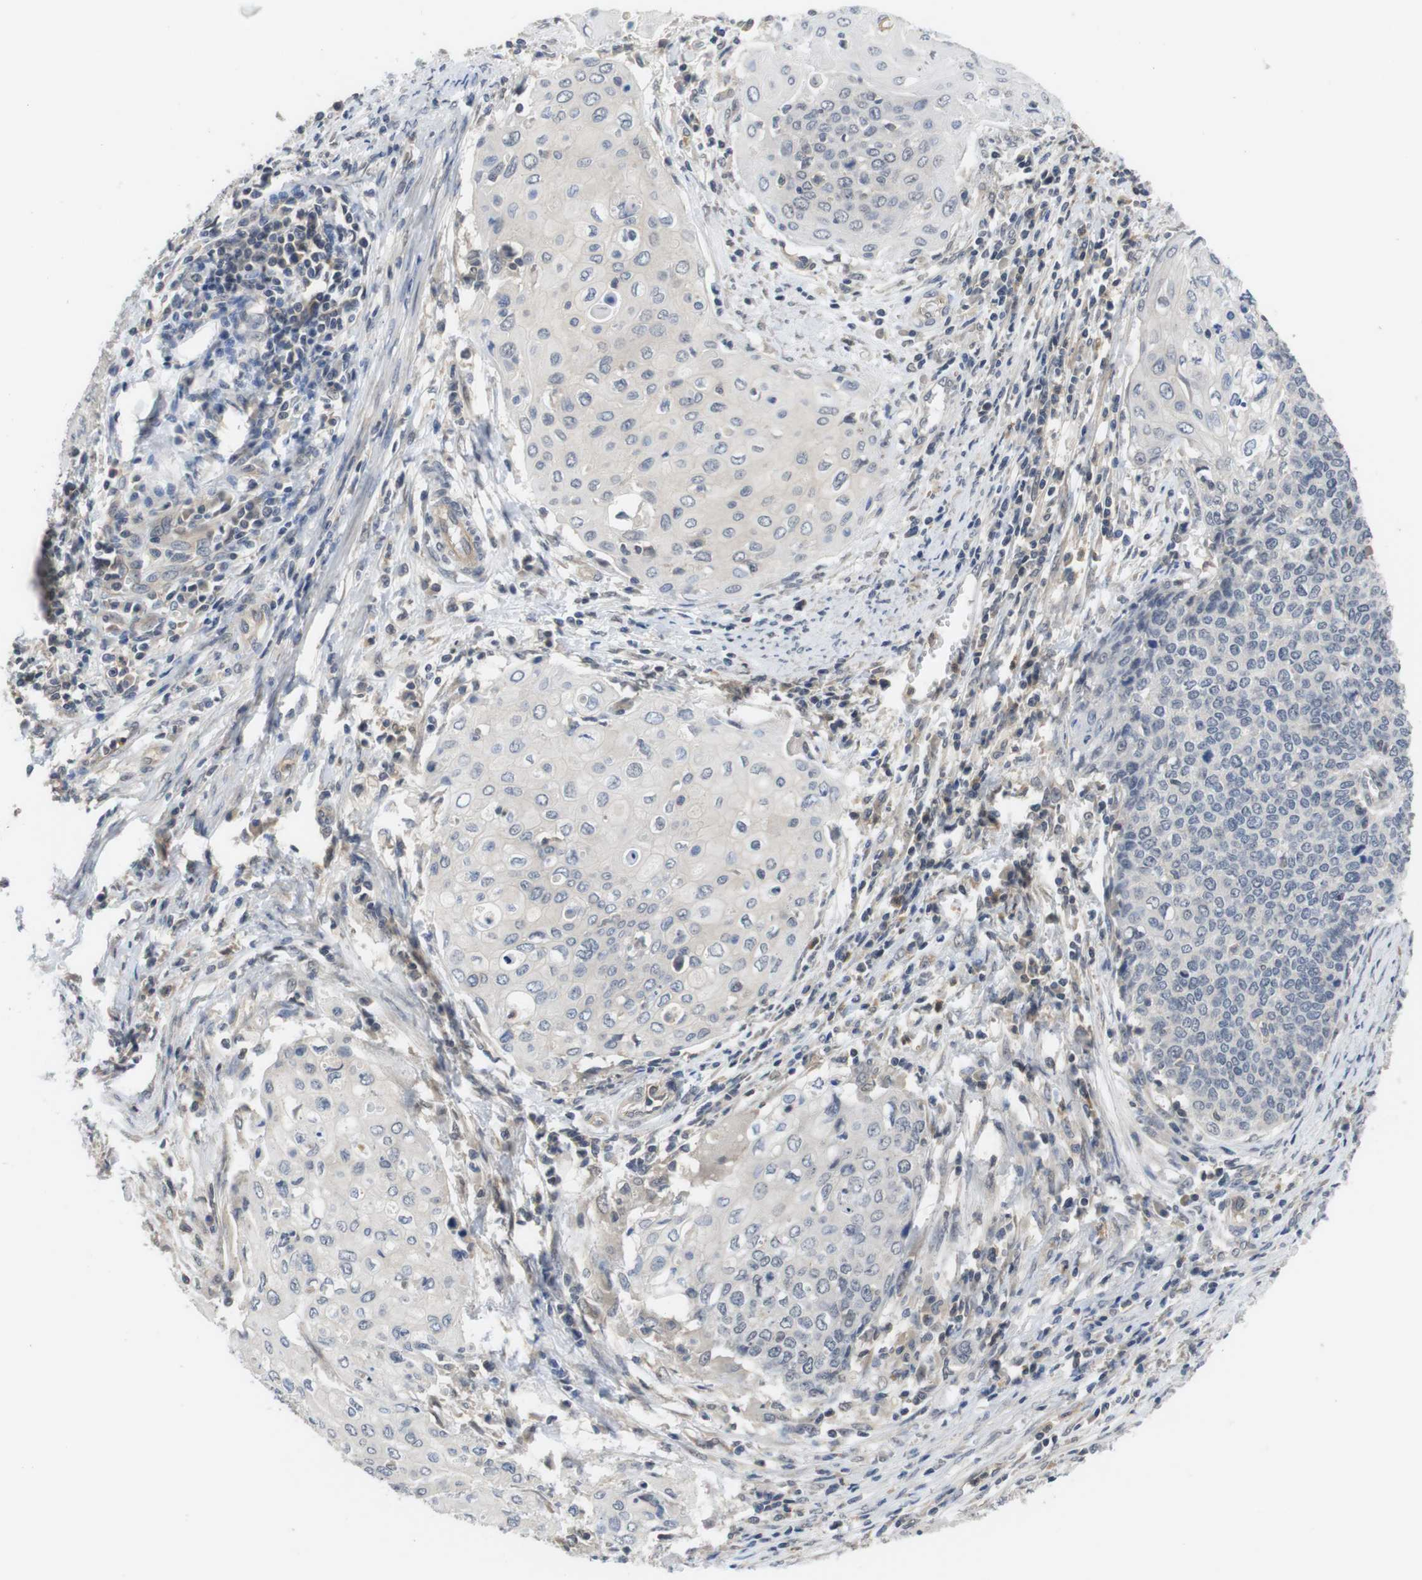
{"staining": {"intensity": "negative", "quantity": "none", "location": "none"}, "tissue": "cervical cancer", "cell_type": "Tumor cells", "image_type": "cancer", "snomed": [{"axis": "morphology", "description": "Squamous cell carcinoma, NOS"}, {"axis": "topography", "description": "Cervix"}], "caption": "Tumor cells show no significant protein staining in squamous cell carcinoma (cervical).", "gene": "FADD", "patient": {"sex": "female", "age": 39}}